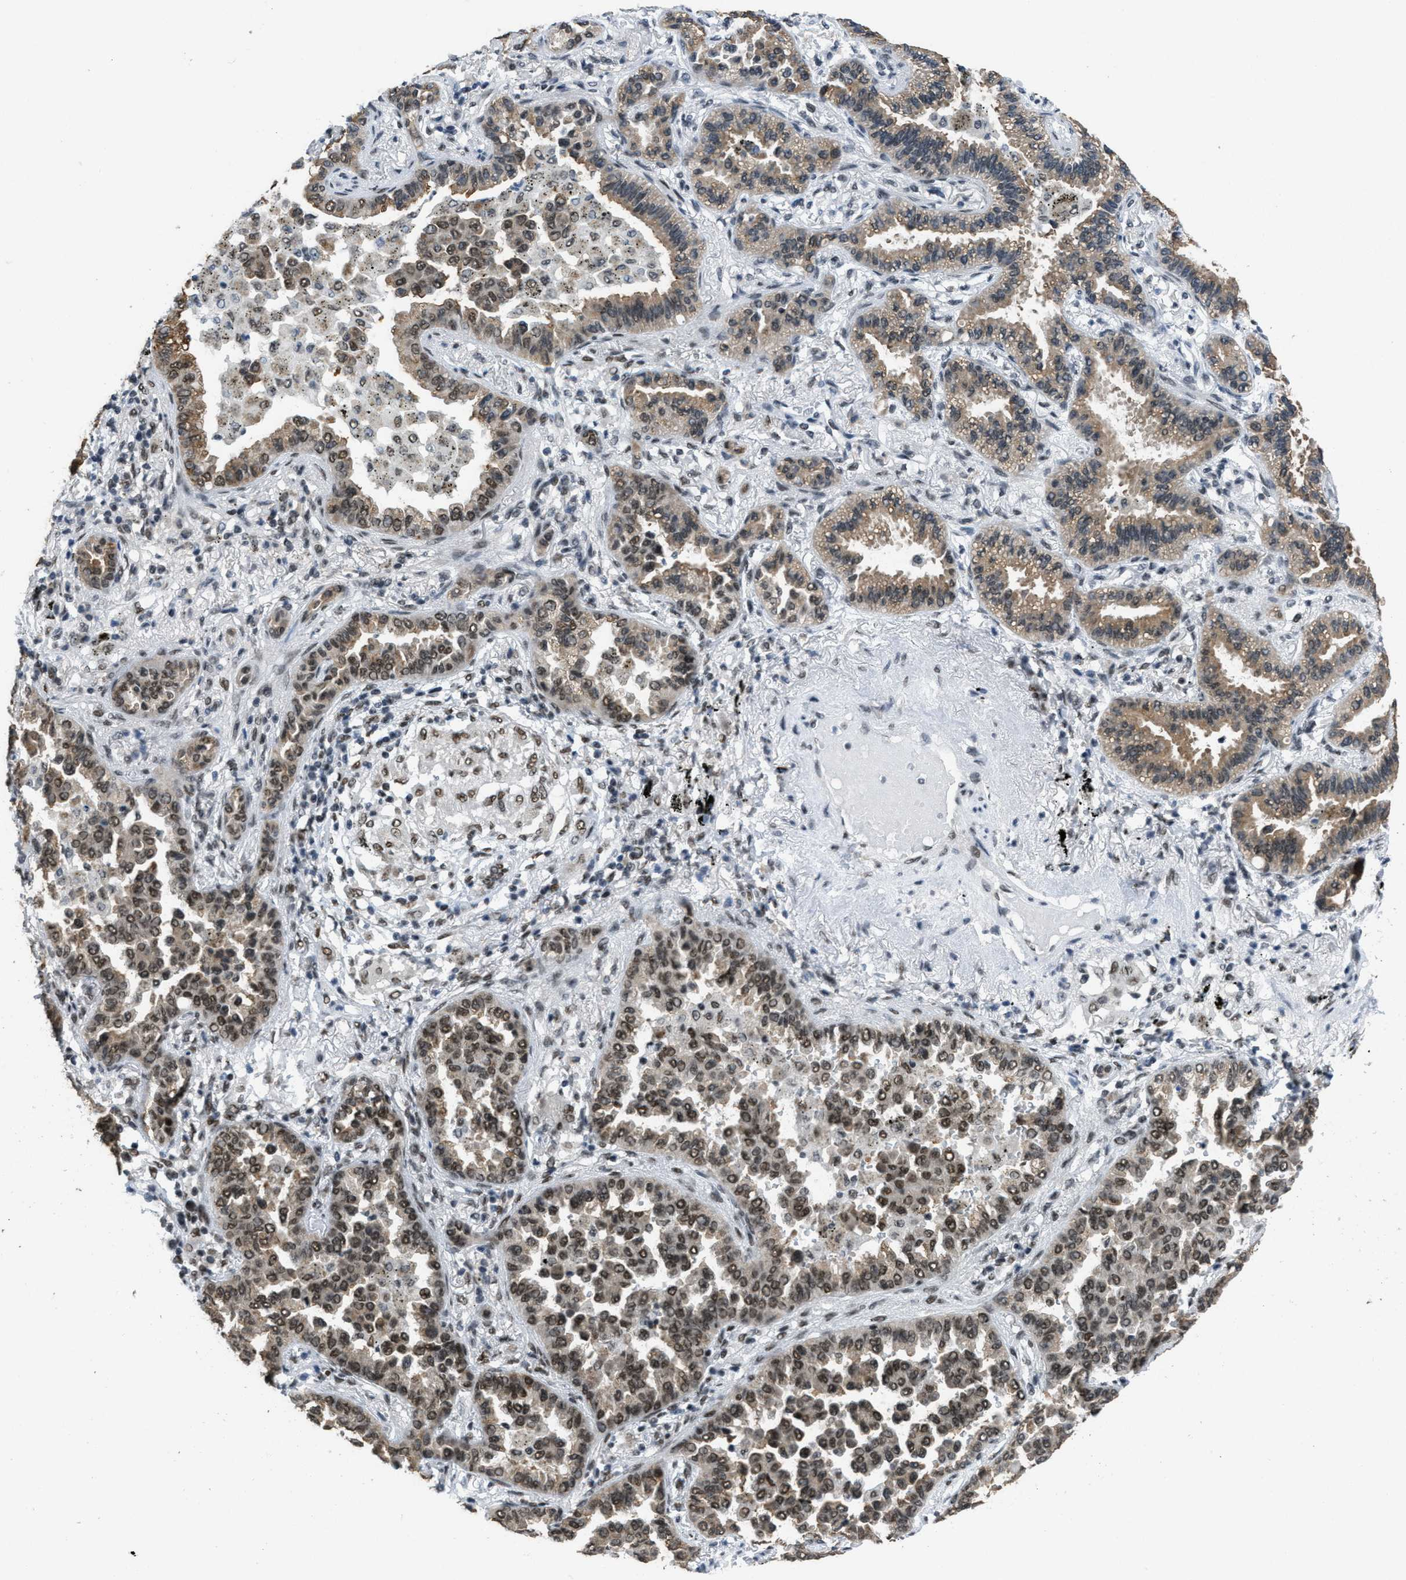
{"staining": {"intensity": "moderate", "quantity": ">75%", "location": "cytoplasmic/membranous,nuclear"}, "tissue": "lung cancer", "cell_type": "Tumor cells", "image_type": "cancer", "snomed": [{"axis": "morphology", "description": "Normal tissue, NOS"}, {"axis": "morphology", "description": "Adenocarcinoma, NOS"}, {"axis": "topography", "description": "Lung"}], "caption": "Lung cancer stained with immunohistochemistry (IHC) shows moderate cytoplasmic/membranous and nuclear staining in about >75% of tumor cells.", "gene": "GATAD2B", "patient": {"sex": "male", "age": 59}}